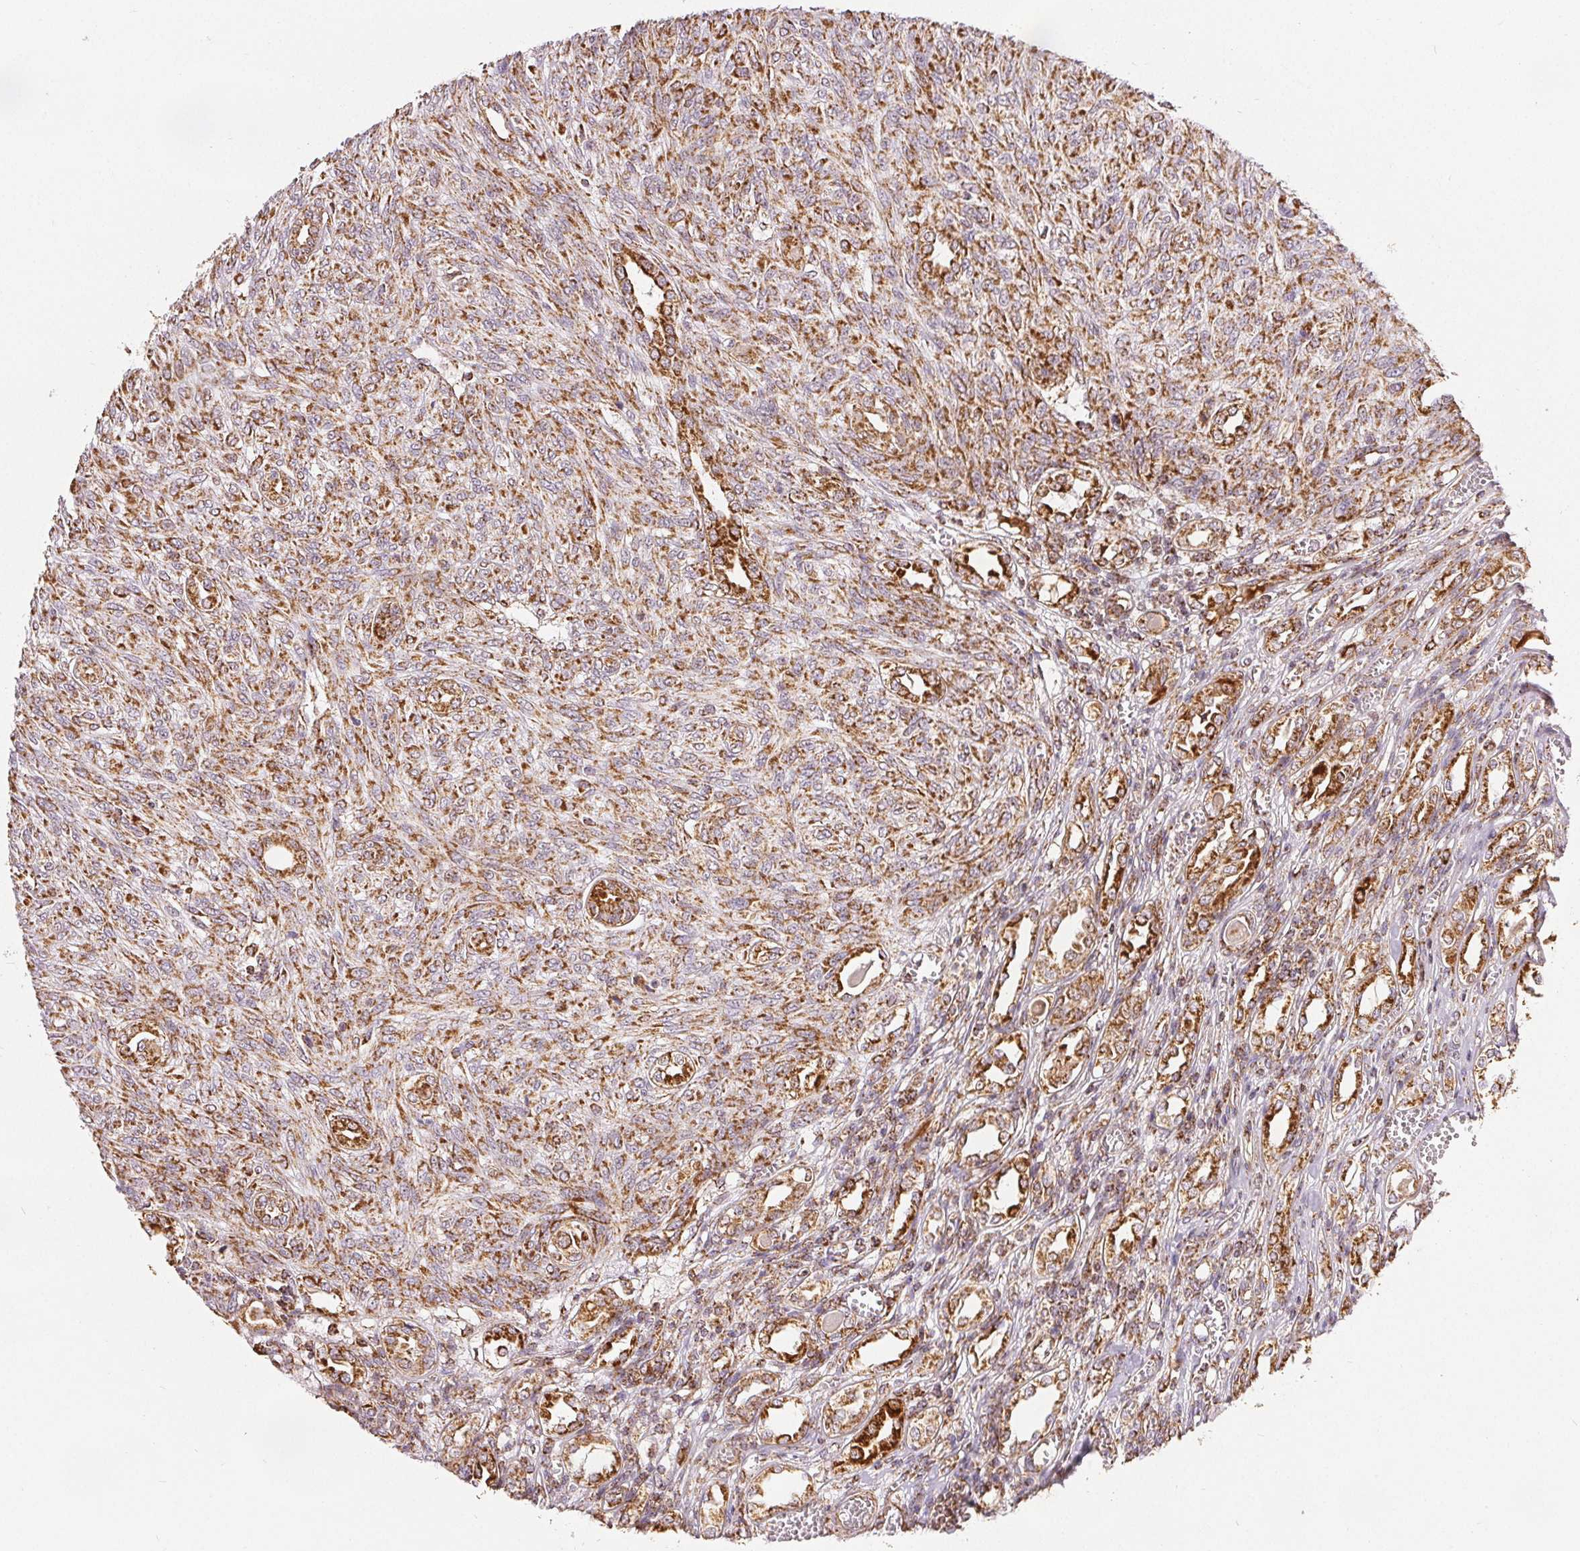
{"staining": {"intensity": "moderate", "quantity": ">75%", "location": "cytoplasmic/membranous"}, "tissue": "renal cancer", "cell_type": "Tumor cells", "image_type": "cancer", "snomed": [{"axis": "morphology", "description": "Adenocarcinoma, NOS"}, {"axis": "topography", "description": "Kidney"}], "caption": "The photomicrograph displays a brown stain indicating the presence of a protein in the cytoplasmic/membranous of tumor cells in renal adenocarcinoma. (DAB (3,3'-diaminobenzidine) IHC with brightfield microscopy, high magnification).", "gene": "SDHB", "patient": {"sex": "male", "age": 58}}